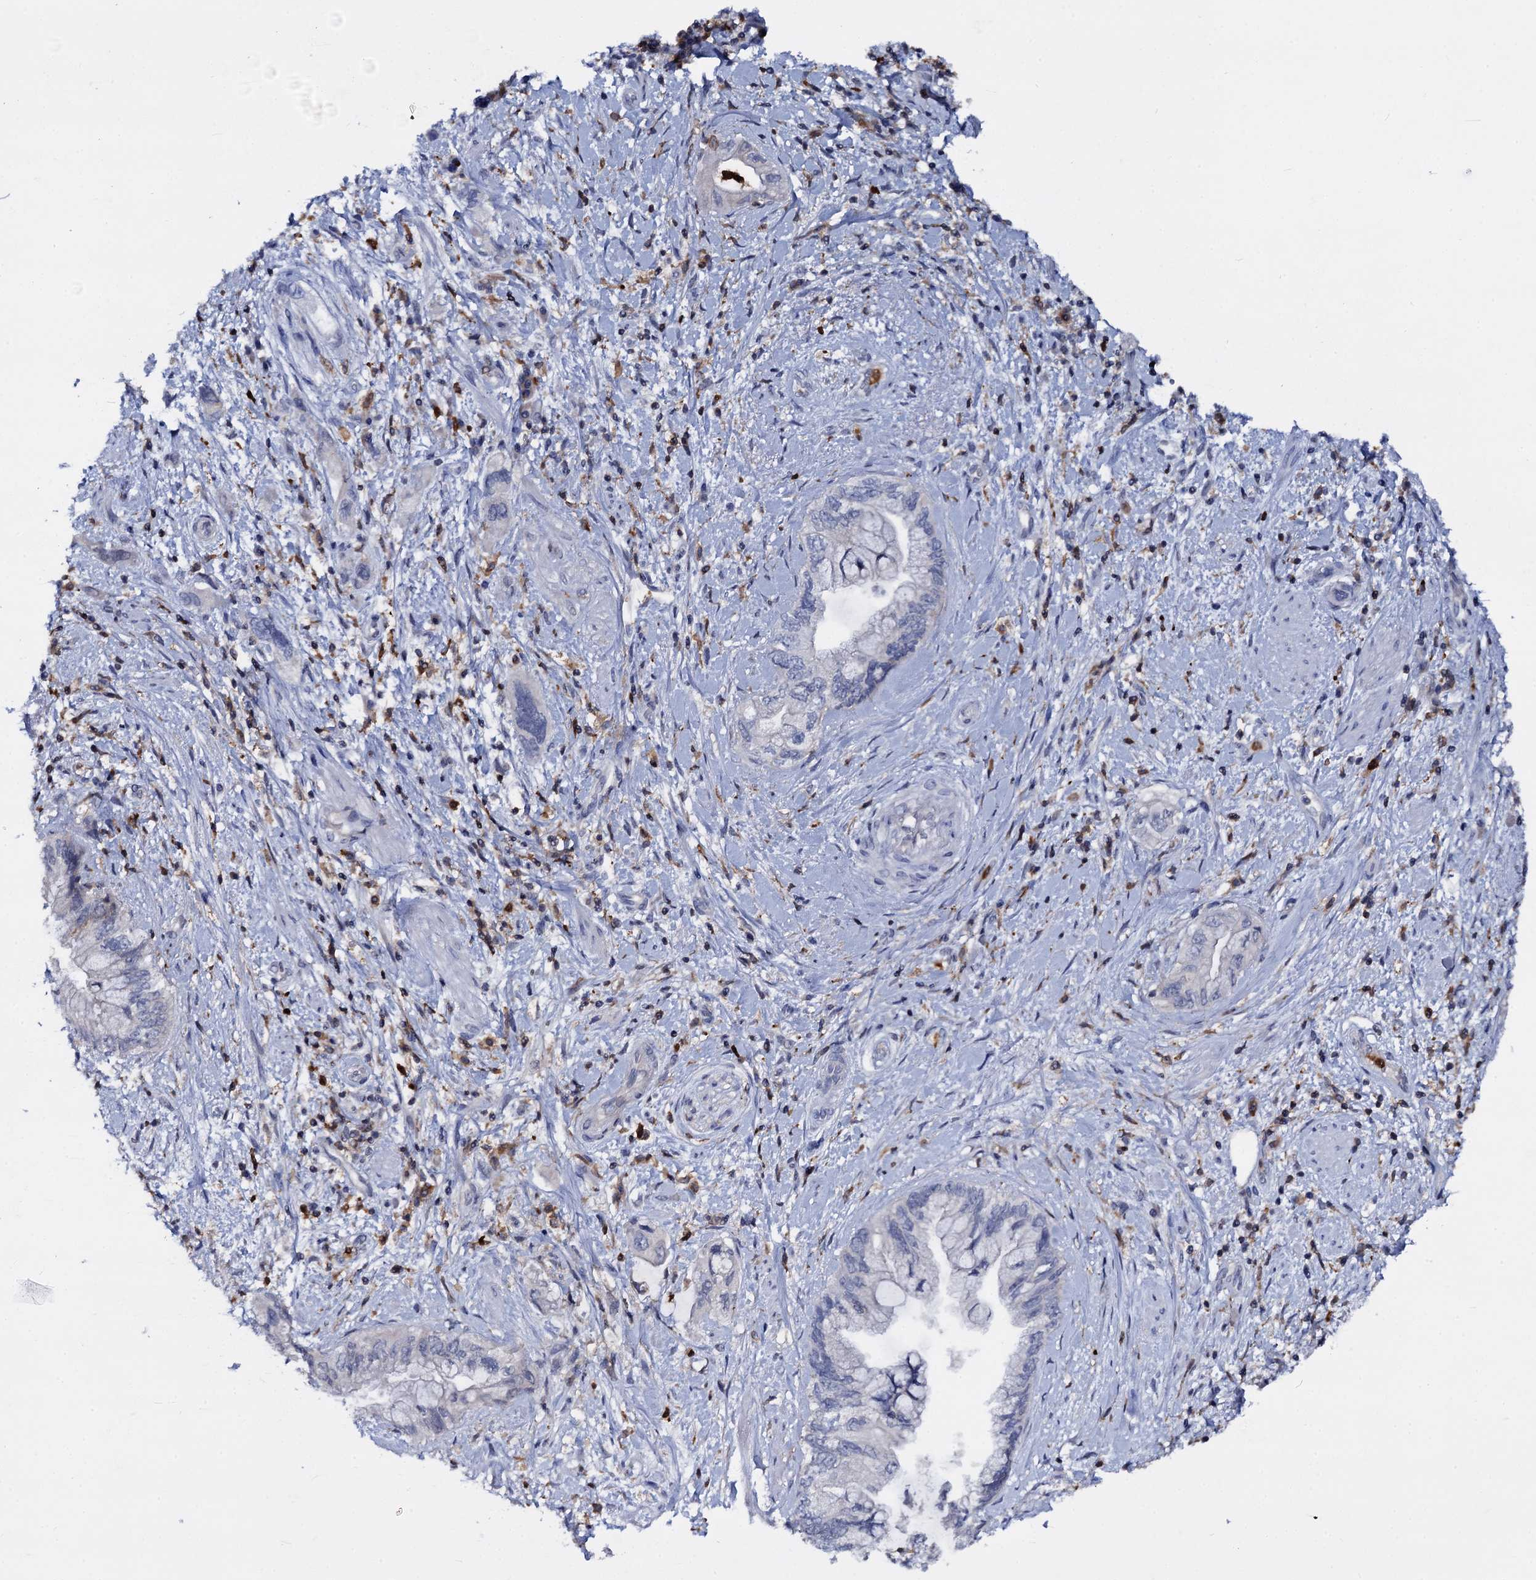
{"staining": {"intensity": "negative", "quantity": "none", "location": "none"}, "tissue": "pancreatic cancer", "cell_type": "Tumor cells", "image_type": "cancer", "snomed": [{"axis": "morphology", "description": "Adenocarcinoma, NOS"}, {"axis": "topography", "description": "Pancreas"}], "caption": "The immunohistochemistry histopathology image has no significant expression in tumor cells of adenocarcinoma (pancreatic) tissue.", "gene": "RHOG", "patient": {"sex": "female", "age": 73}}